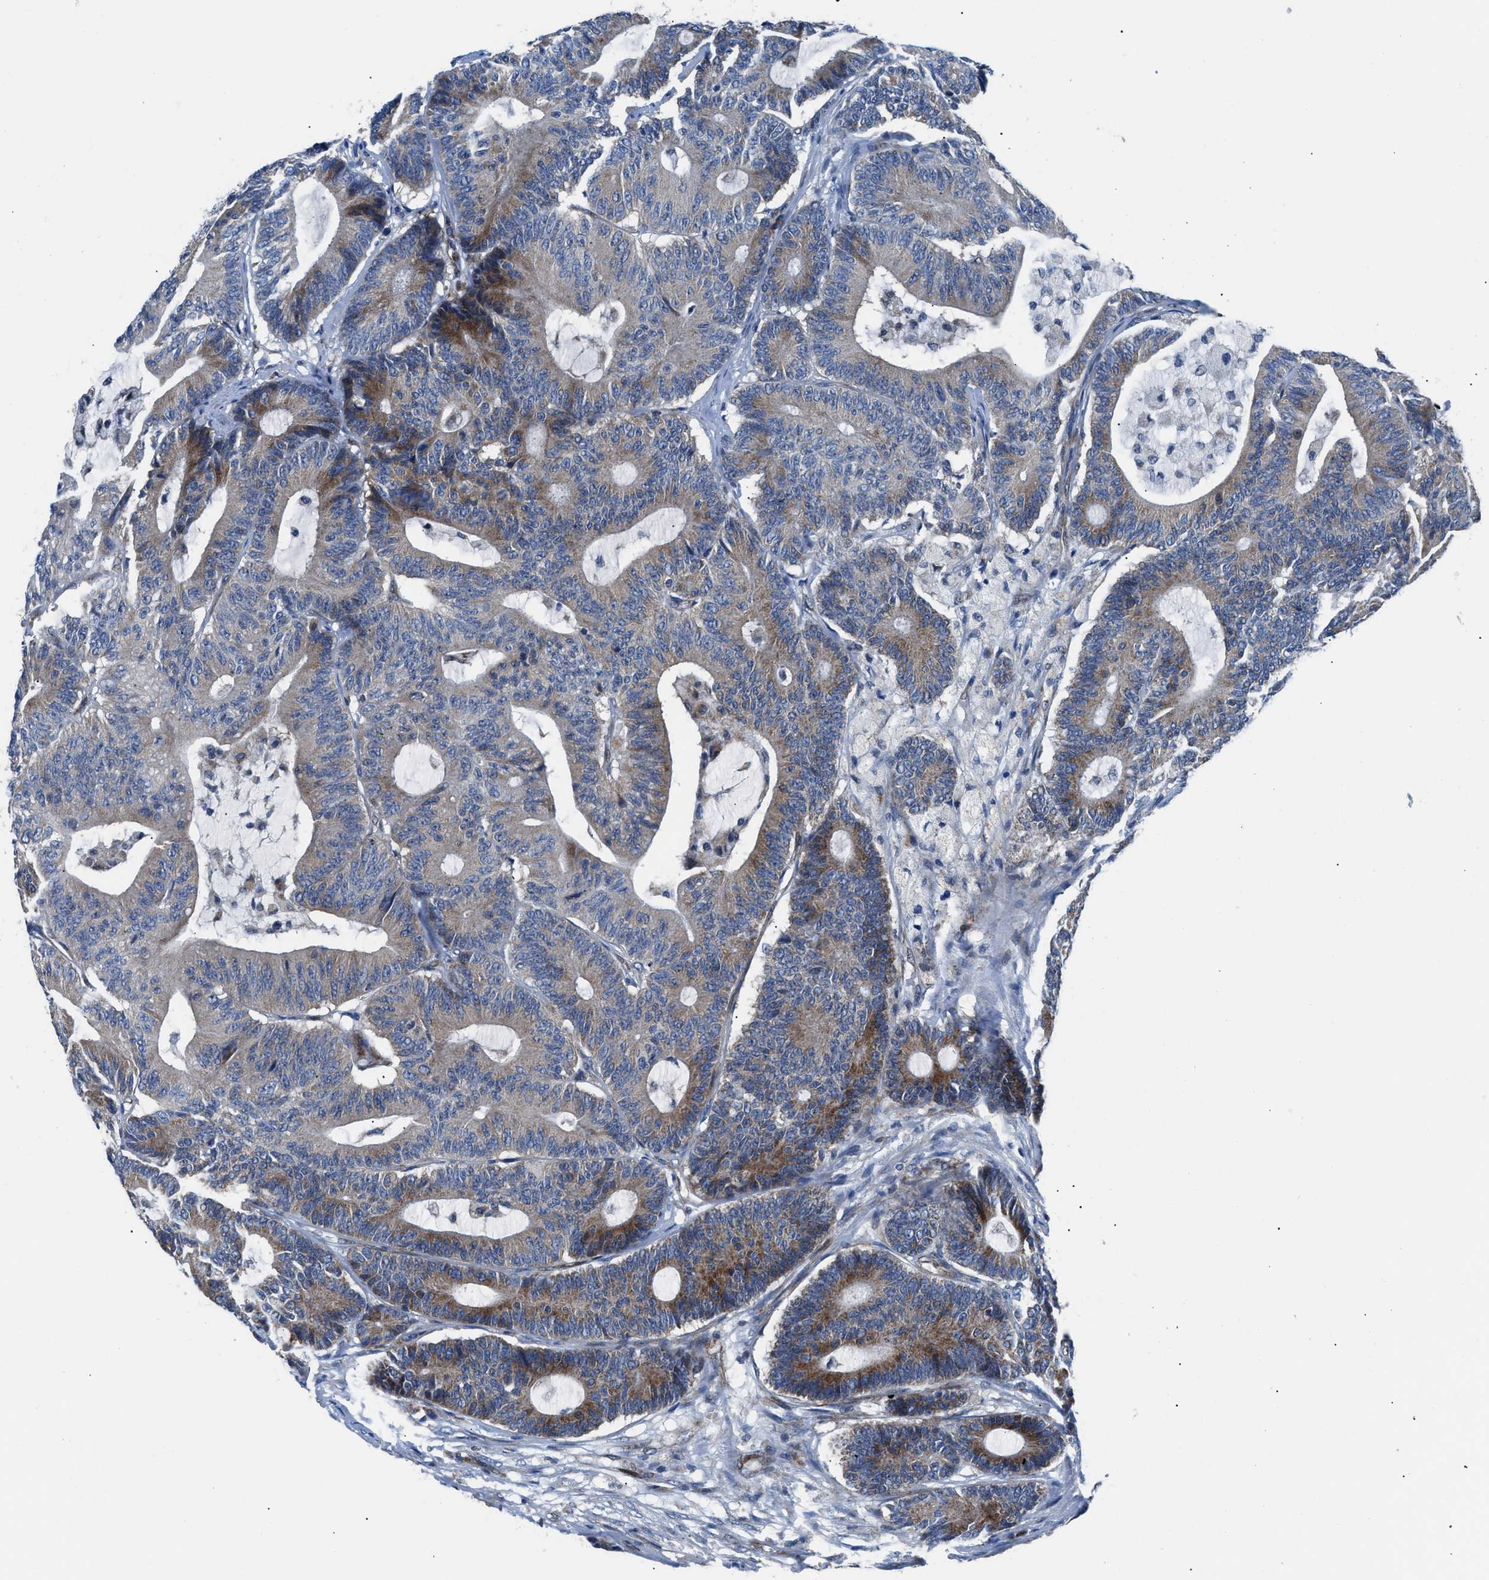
{"staining": {"intensity": "moderate", "quantity": "25%-75%", "location": "cytoplasmic/membranous"}, "tissue": "colorectal cancer", "cell_type": "Tumor cells", "image_type": "cancer", "snomed": [{"axis": "morphology", "description": "Adenocarcinoma, NOS"}, {"axis": "topography", "description": "Colon"}], "caption": "DAB (3,3'-diaminobenzidine) immunohistochemical staining of human adenocarcinoma (colorectal) shows moderate cytoplasmic/membranous protein positivity in approximately 25%-75% of tumor cells.", "gene": "LMO2", "patient": {"sex": "female", "age": 84}}